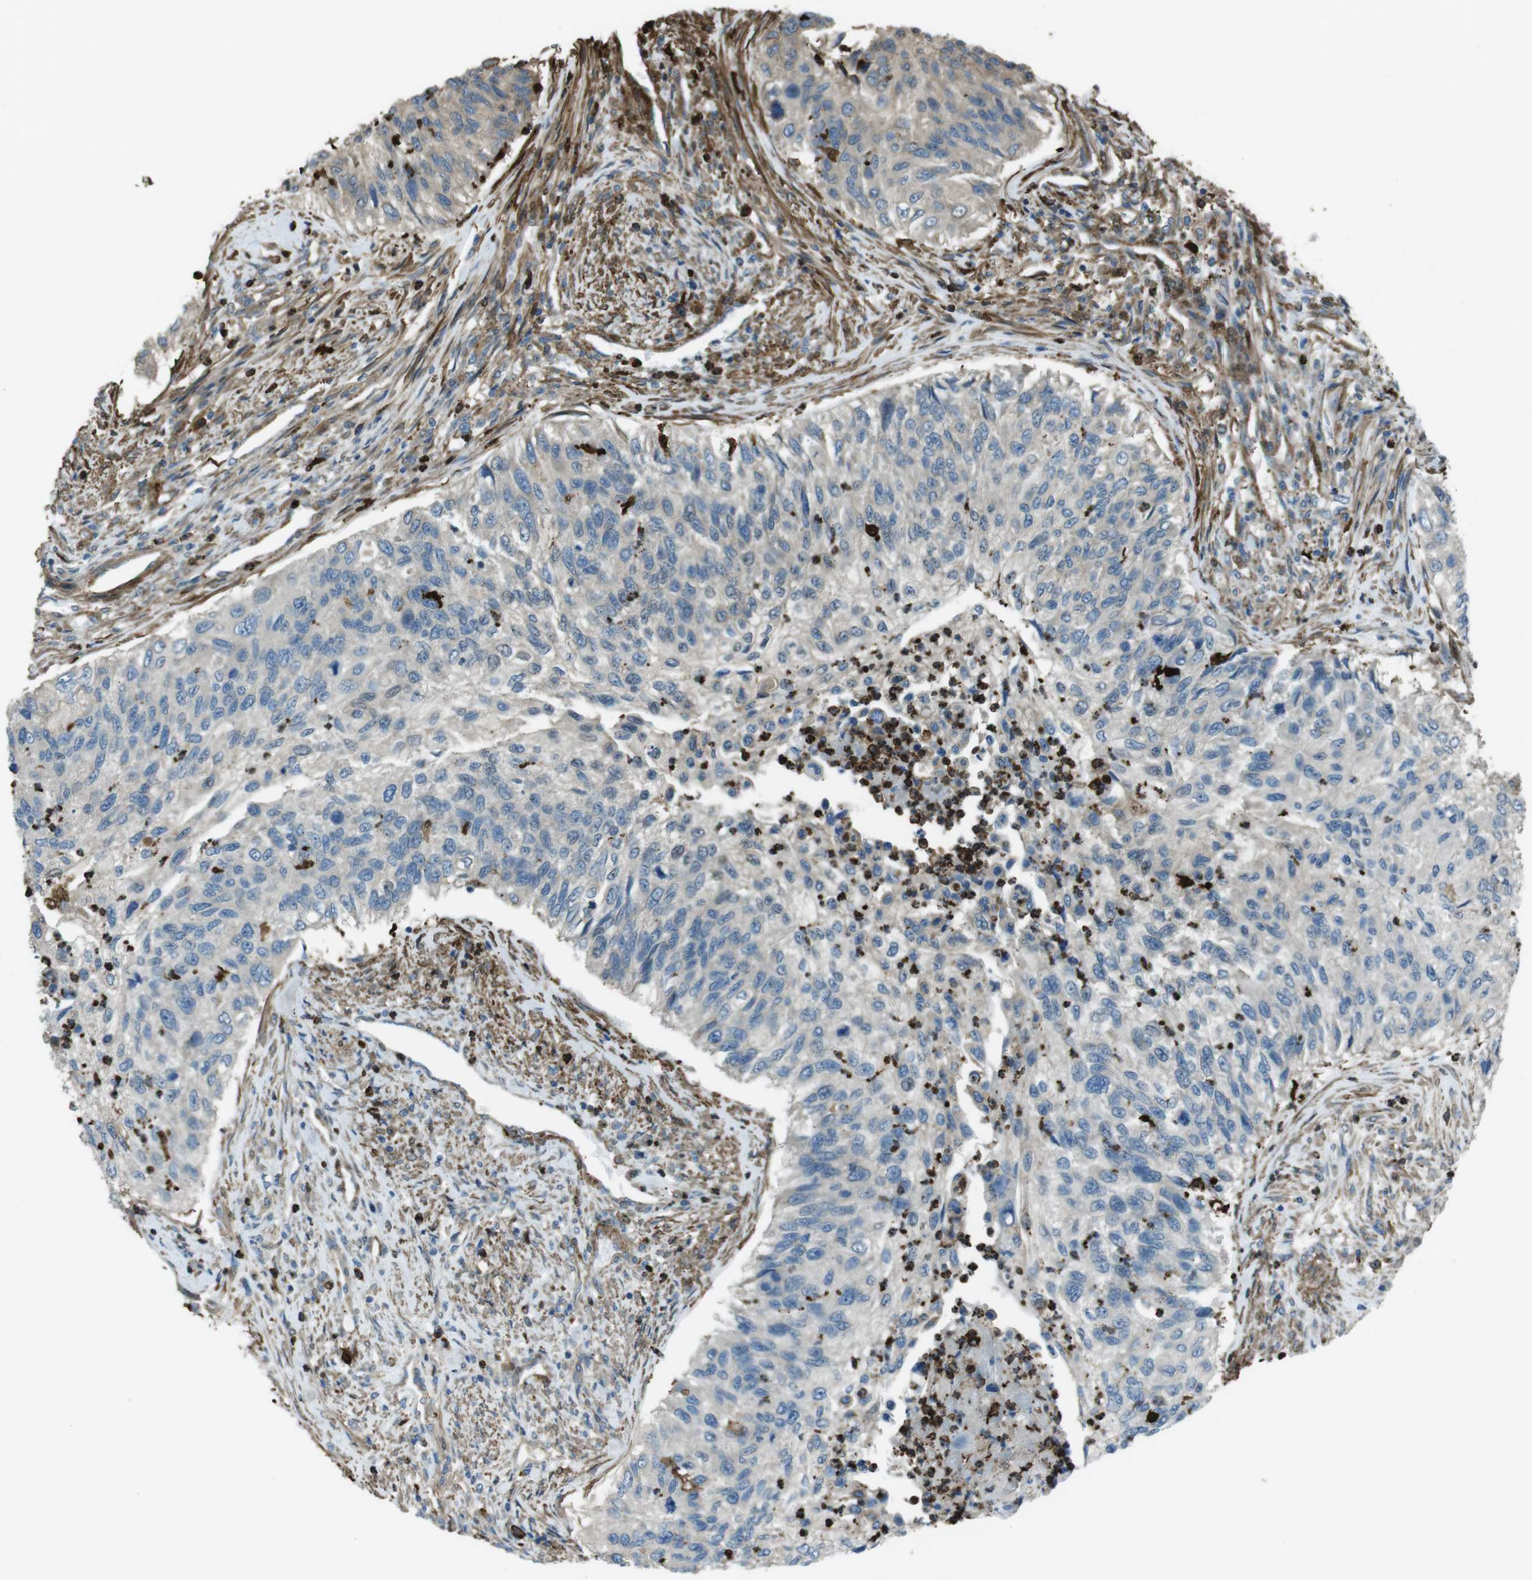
{"staining": {"intensity": "negative", "quantity": "none", "location": "none"}, "tissue": "urothelial cancer", "cell_type": "Tumor cells", "image_type": "cancer", "snomed": [{"axis": "morphology", "description": "Urothelial carcinoma, High grade"}, {"axis": "topography", "description": "Urinary bladder"}], "caption": "High-grade urothelial carcinoma was stained to show a protein in brown. There is no significant staining in tumor cells.", "gene": "SFT2D1", "patient": {"sex": "female", "age": 60}}